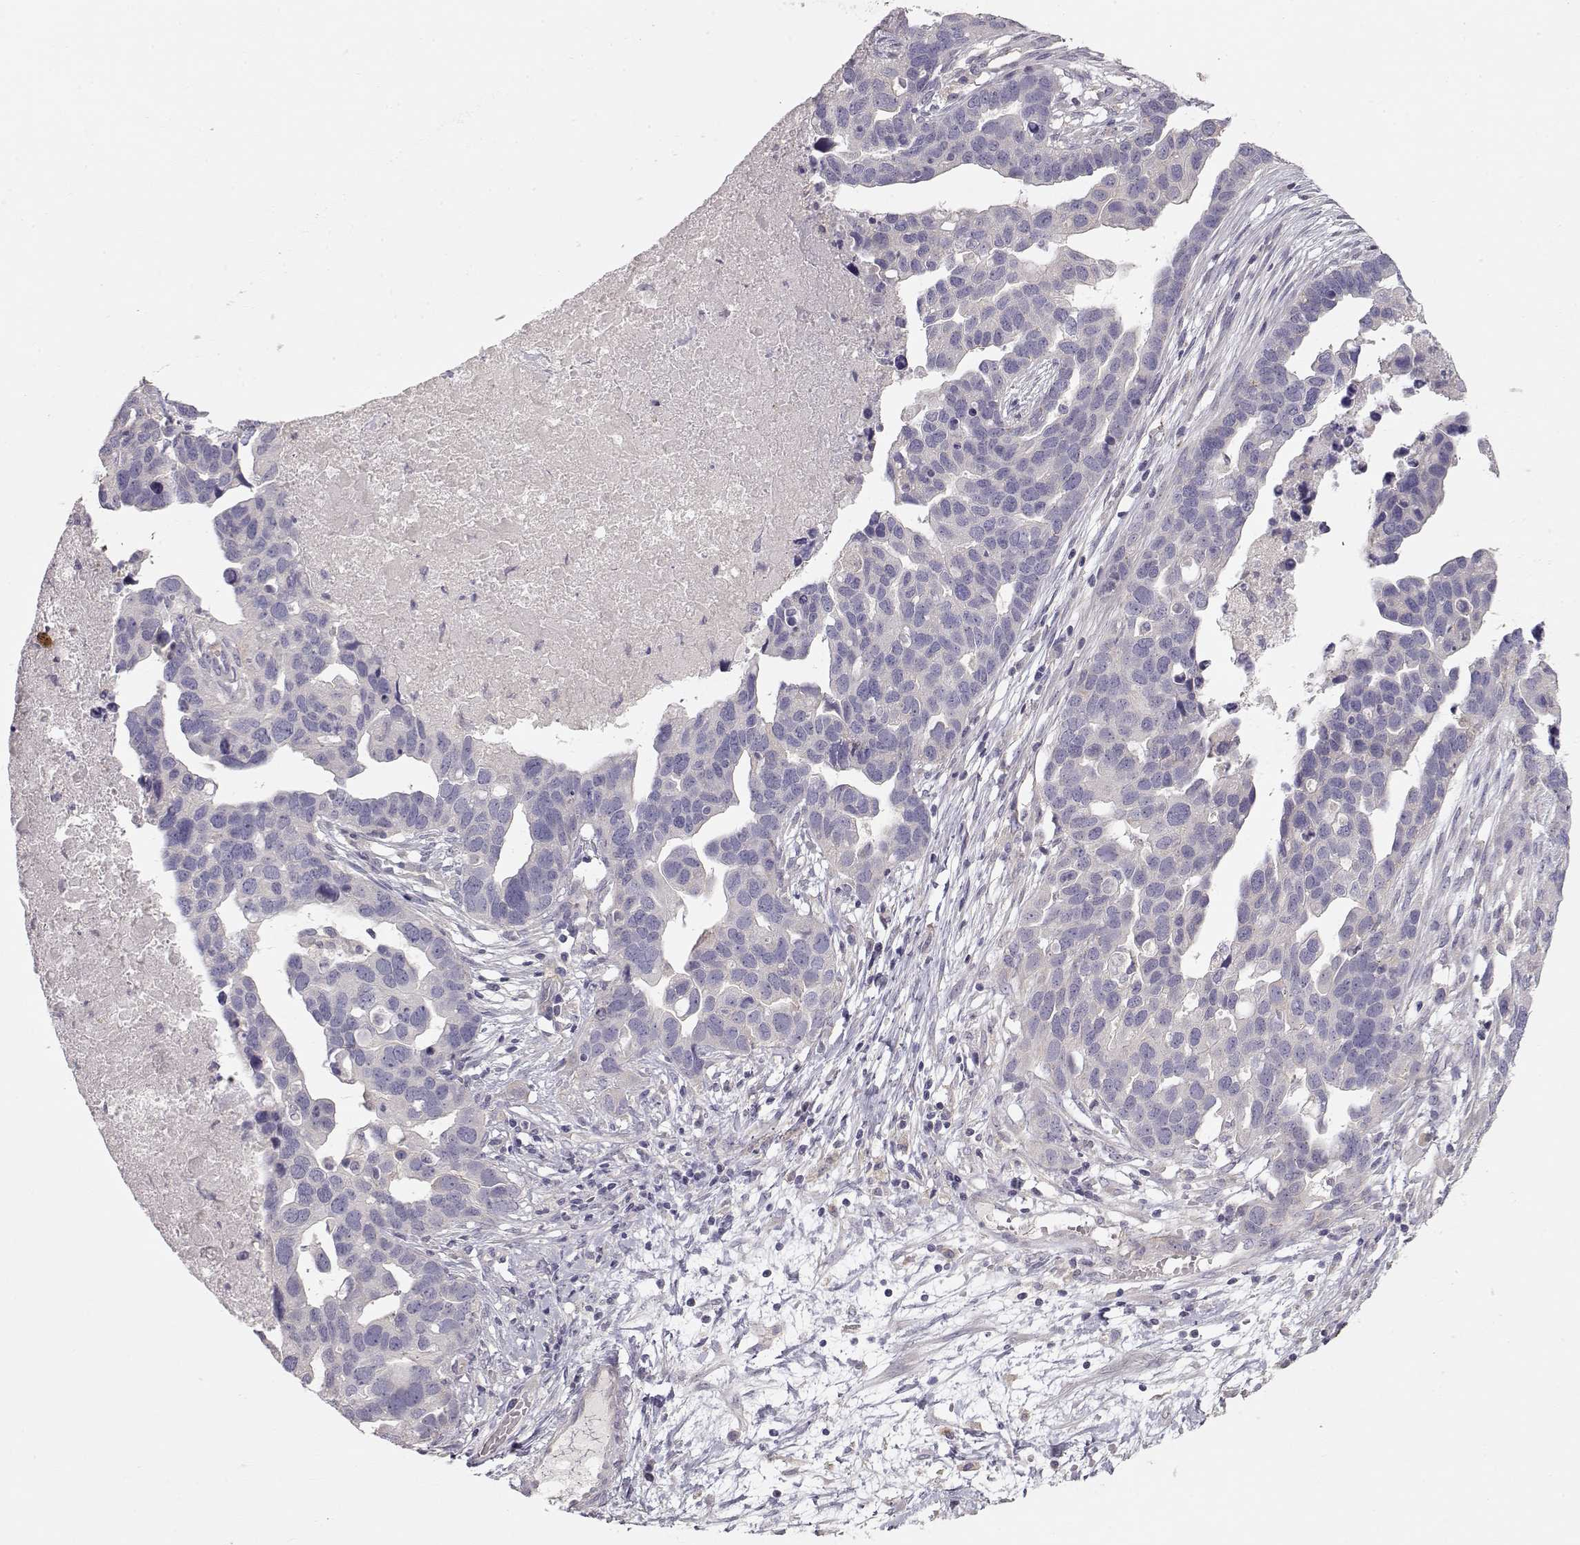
{"staining": {"intensity": "negative", "quantity": "none", "location": "none"}, "tissue": "ovarian cancer", "cell_type": "Tumor cells", "image_type": "cancer", "snomed": [{"axis": "morphology", "description": "Cystadenocarcinoma, serous, NOS"}, {"axis": "topography", "description": "Ovary"}], "caption": "Immunohistochemical staining of human serous cystadenocarcinoma (ovarian) demonstrates no significant staining in tumor cells.", "gene": "ARHGAP8", "patient": {"sex": "female", "age": 54}}